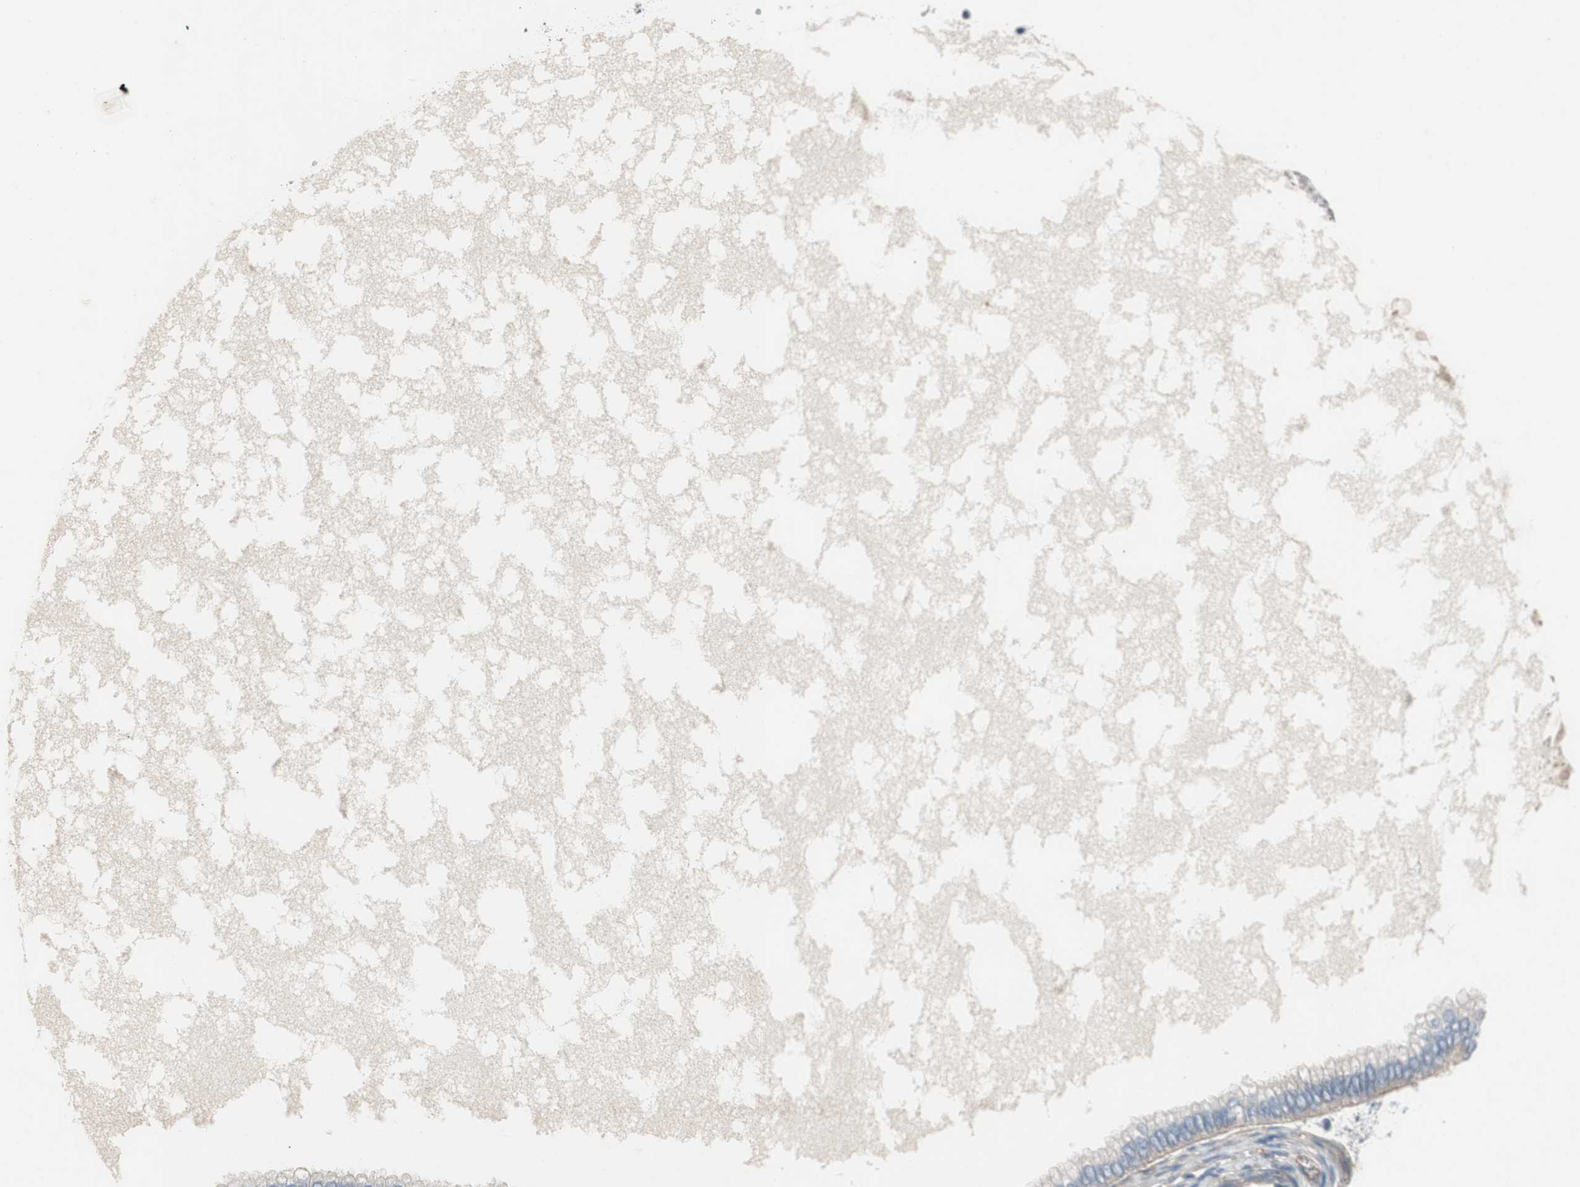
{"staining": {"intensity": "negative", "quantity": "none", "location": "none"}, "tissue": "ovarian cancer", "cell_type": "Tumor cells", "image_type": "cancer", "snomed": [{"axis": "morphology", "description": "Cystadenocarcinoma, mucinous, NOS"}, {"axis": "topography", "description": "Ovary"}], "caption": "Protein analysis of ovarian cancer (mucinous cystadenocarcinoma) demonstrates no significant positivity in tumor cells.", "gene": "ALPL", "patient": {"sex": "female", "age": 80}}